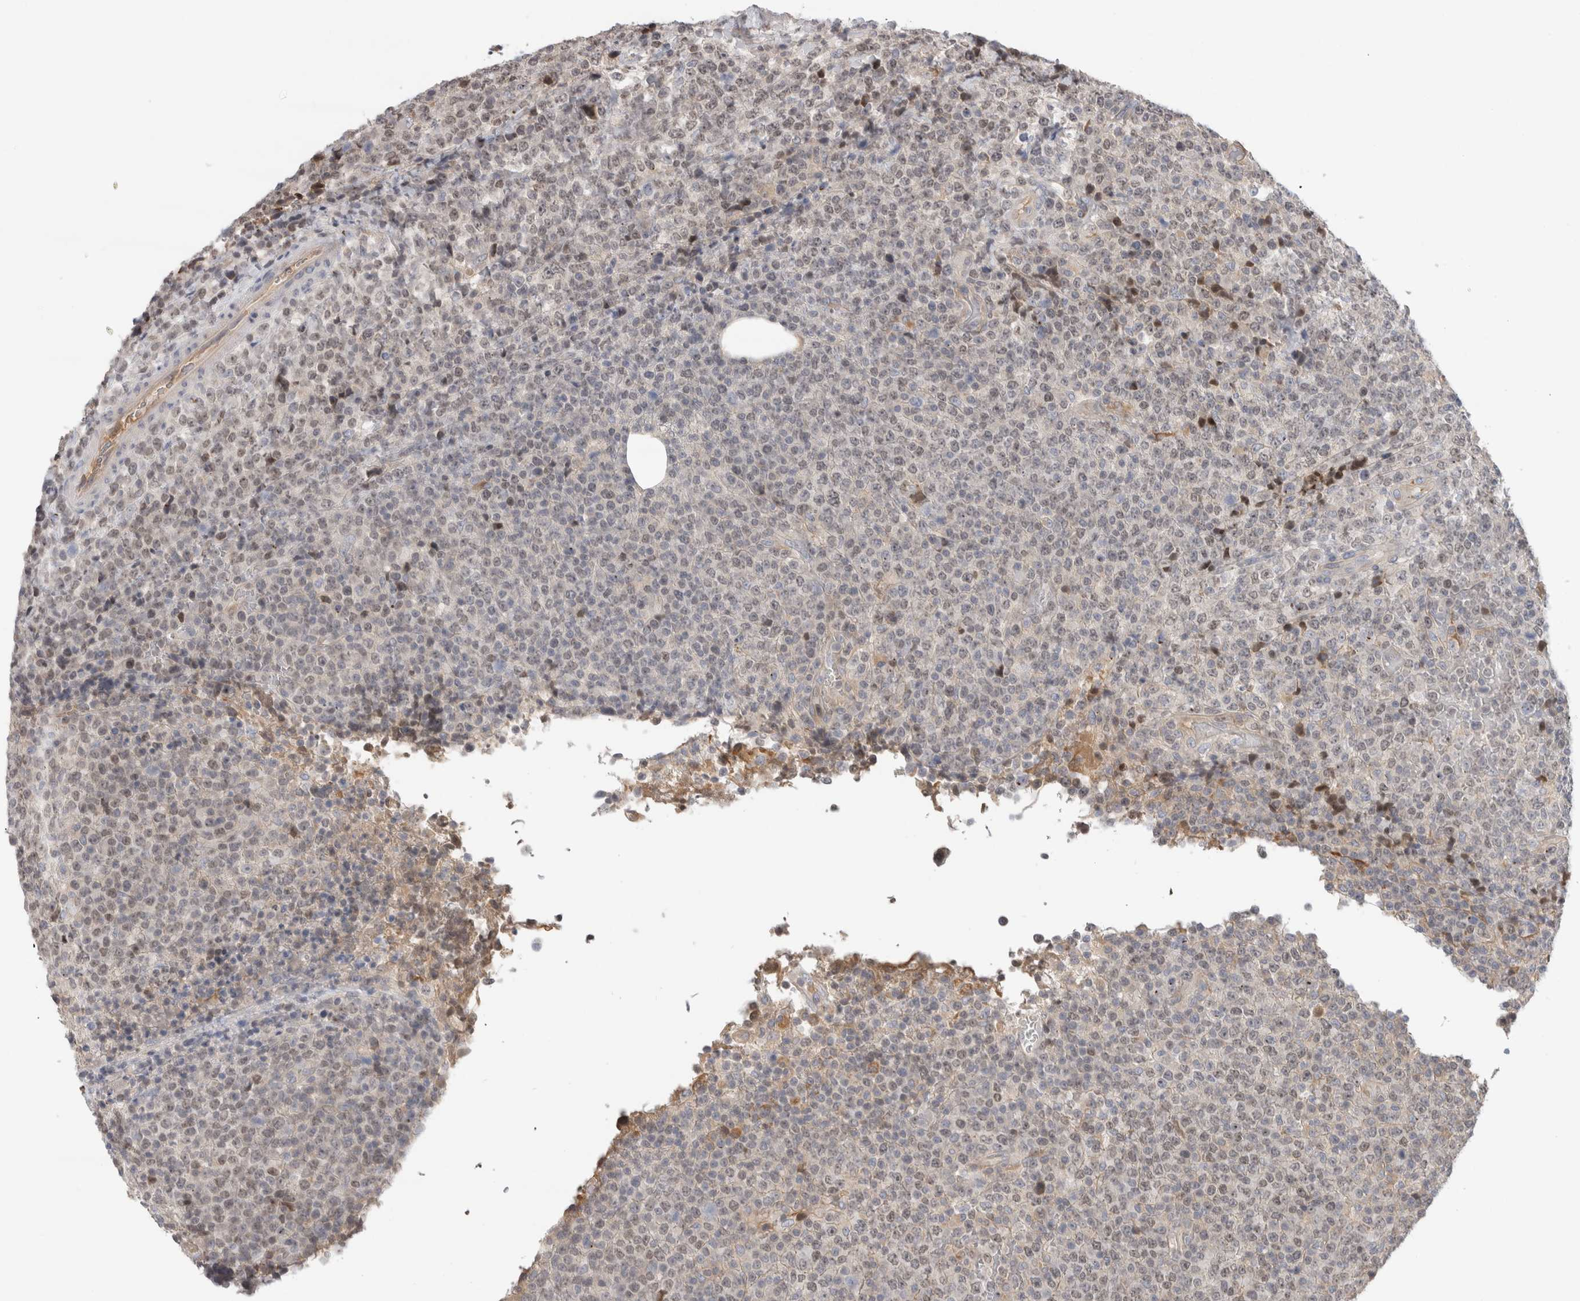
{"staining": {"intensity": "weak", "quantity": "<25%", "location": "nuclear"}, "tissue": "lymphoma", "cell_type": "Tumor cells", "image_type": "cancer", "snomed": [{"axis": "morphology", "description": "Malignant lymphoma, non-Hodgkin's type, High grade"}, {"axis": "topography", "description": "Lymph node"}], "caption": "The photomicrograph displays no staining of tumor cells in malignant lymphoma, non-Hodgkin's type (high-grade).", "gene": "SYTL5", "patient": {"sex": "male", "age": 13}}